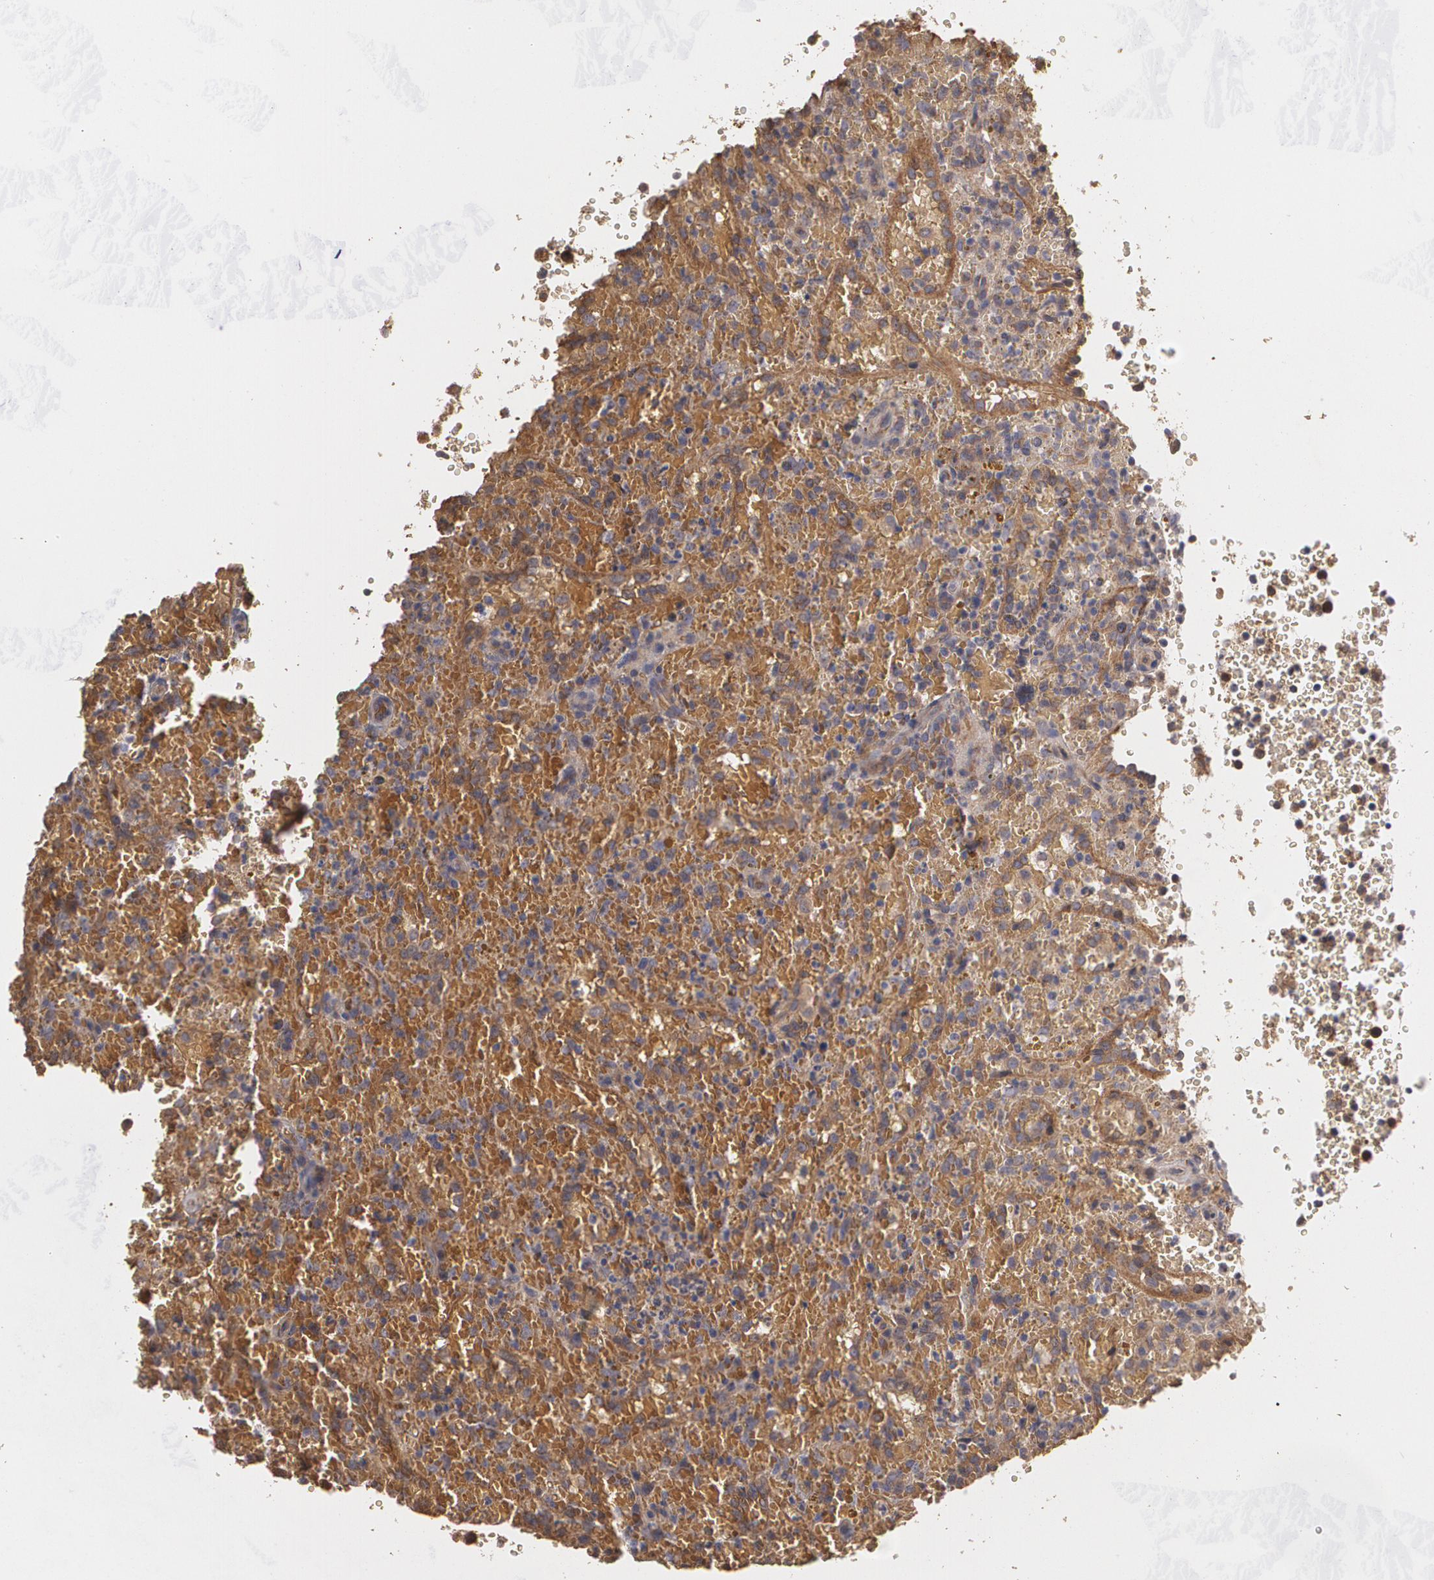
{"staining": {"intensity": "moderate", "quantity": "<25%", "location": "cytoplasmic/membranous"}, "tissue": "lymphoma", "cell_type": "Tumor cells", "image_type": "cancer", "snomed": [{"axis": "morphology", "description": "Malignant lymphoma, non-Hodgkin's type, High grade"}, {"axis": "topography", "description": "Spleen"}, {"axis": "topography", "description": "Lymph node"}], "caption": "DAB (3,3'-diaminobenzidine) immunohistochemical staining of lymphoma demonstrates moderate cytoplasmic/membranous protein positivity in about <25% of tumor cells. The staining was performed using DAB (3,3'-diaminobenzidine), with brown indicating positive protein expression. Nuclei are stained blue with hematoxylin.", "gene": "PON1", "patient": {"sex": "female", "age": 70}}